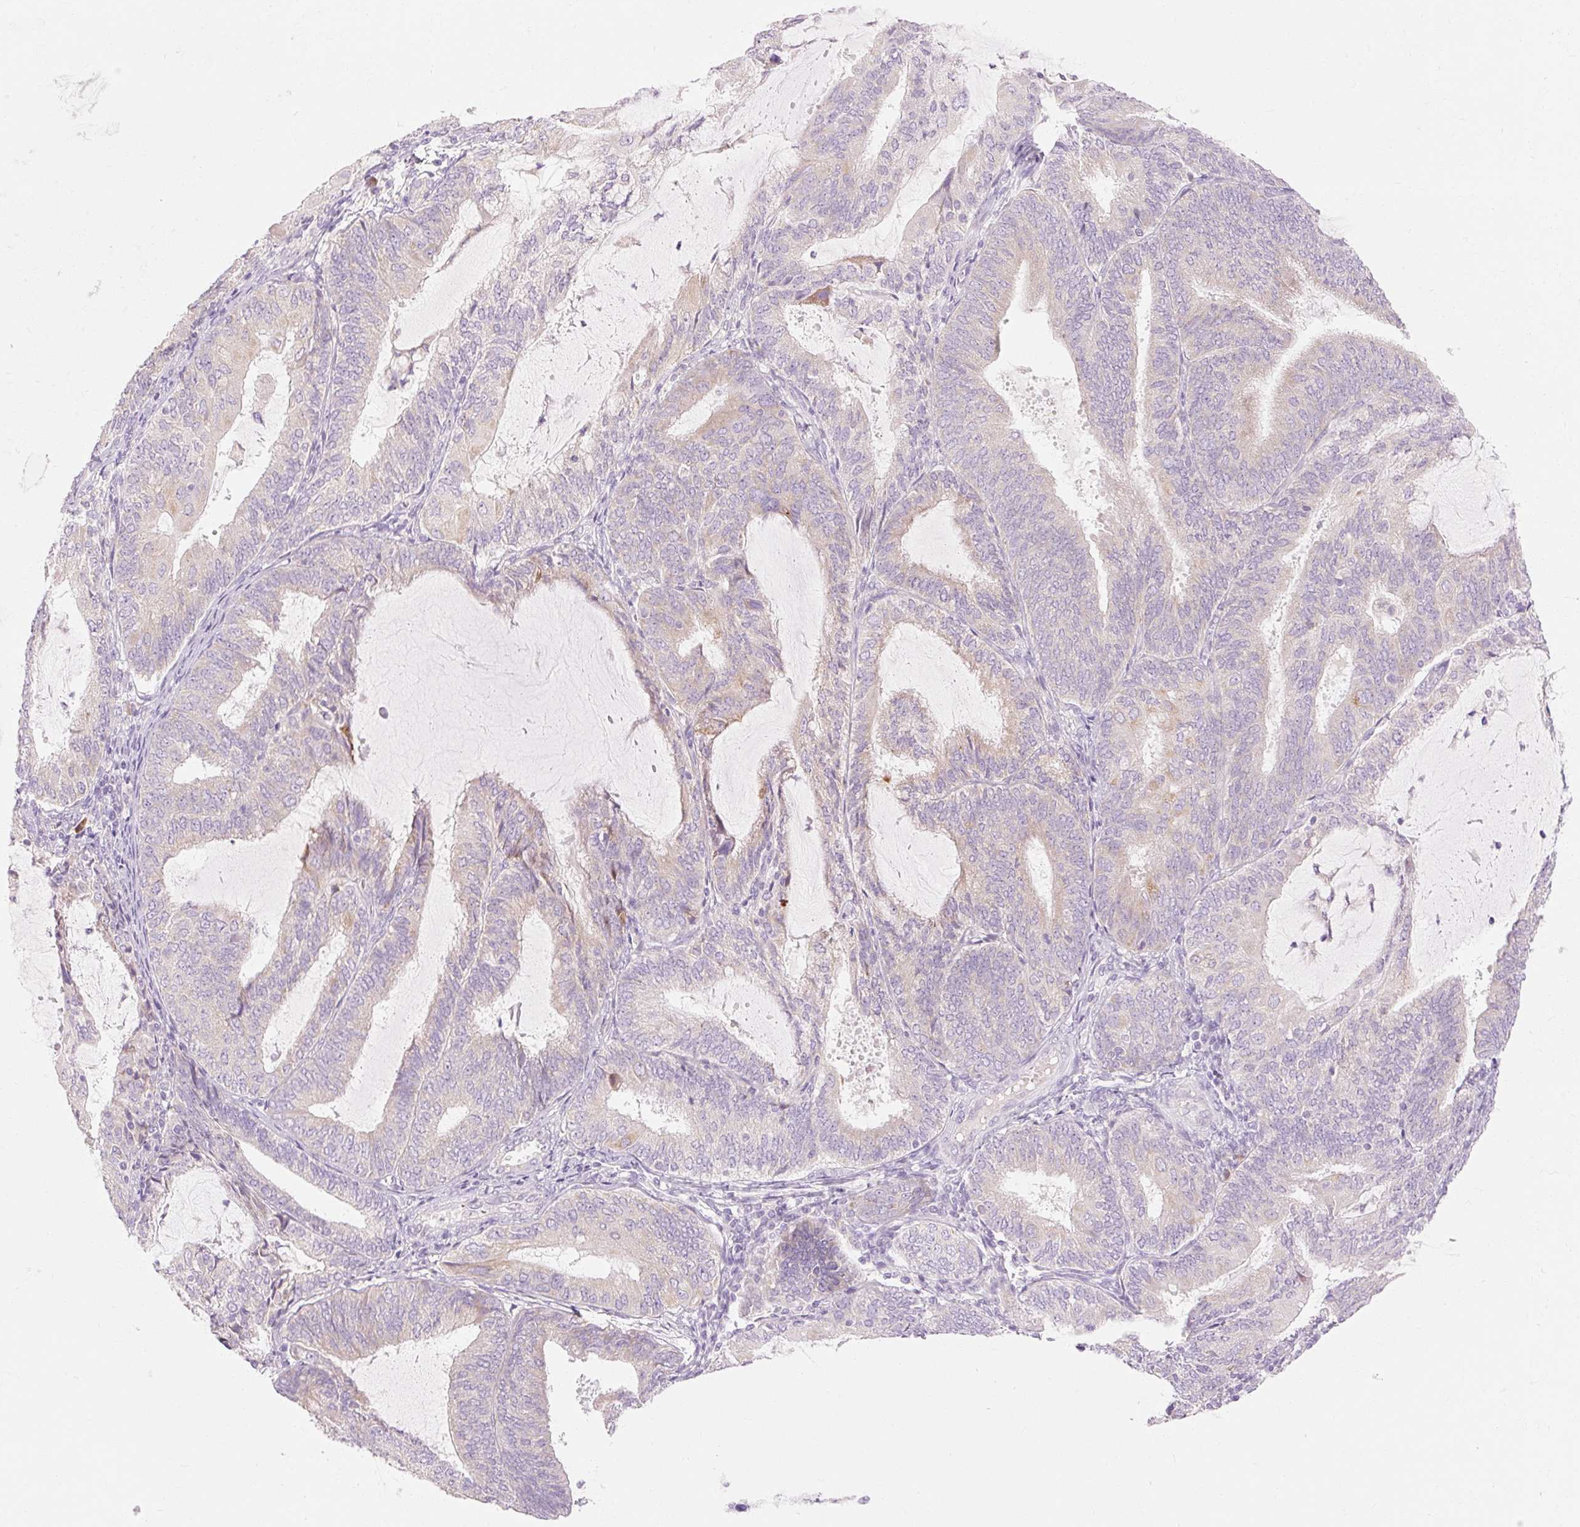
{"staining": {"intensity": "weak", "quantity": "<25%", "location": "cytoplasmic/membranous"}, "tissue": "endometrial cancer", "cell_type": "Tumor cells", "image_type": "cancer", "snomed": [{"axis": "morphology", "description": "Adenocarcinoma, NOS"}, {"axis": "topography", "description": "Endometrium"}], "caption": "This is a image of immunohistochemistry (IHC) staining of endometrial cancer, which shows no expression in tumor cells. The staining was performed using DAB to visualize the protein expression in brown, while the nuclei were stained in blue with hematoxylin (Magnification: 20x).", "gene": "MYO1D", "patient": {"sex": "female", "age": 81}}